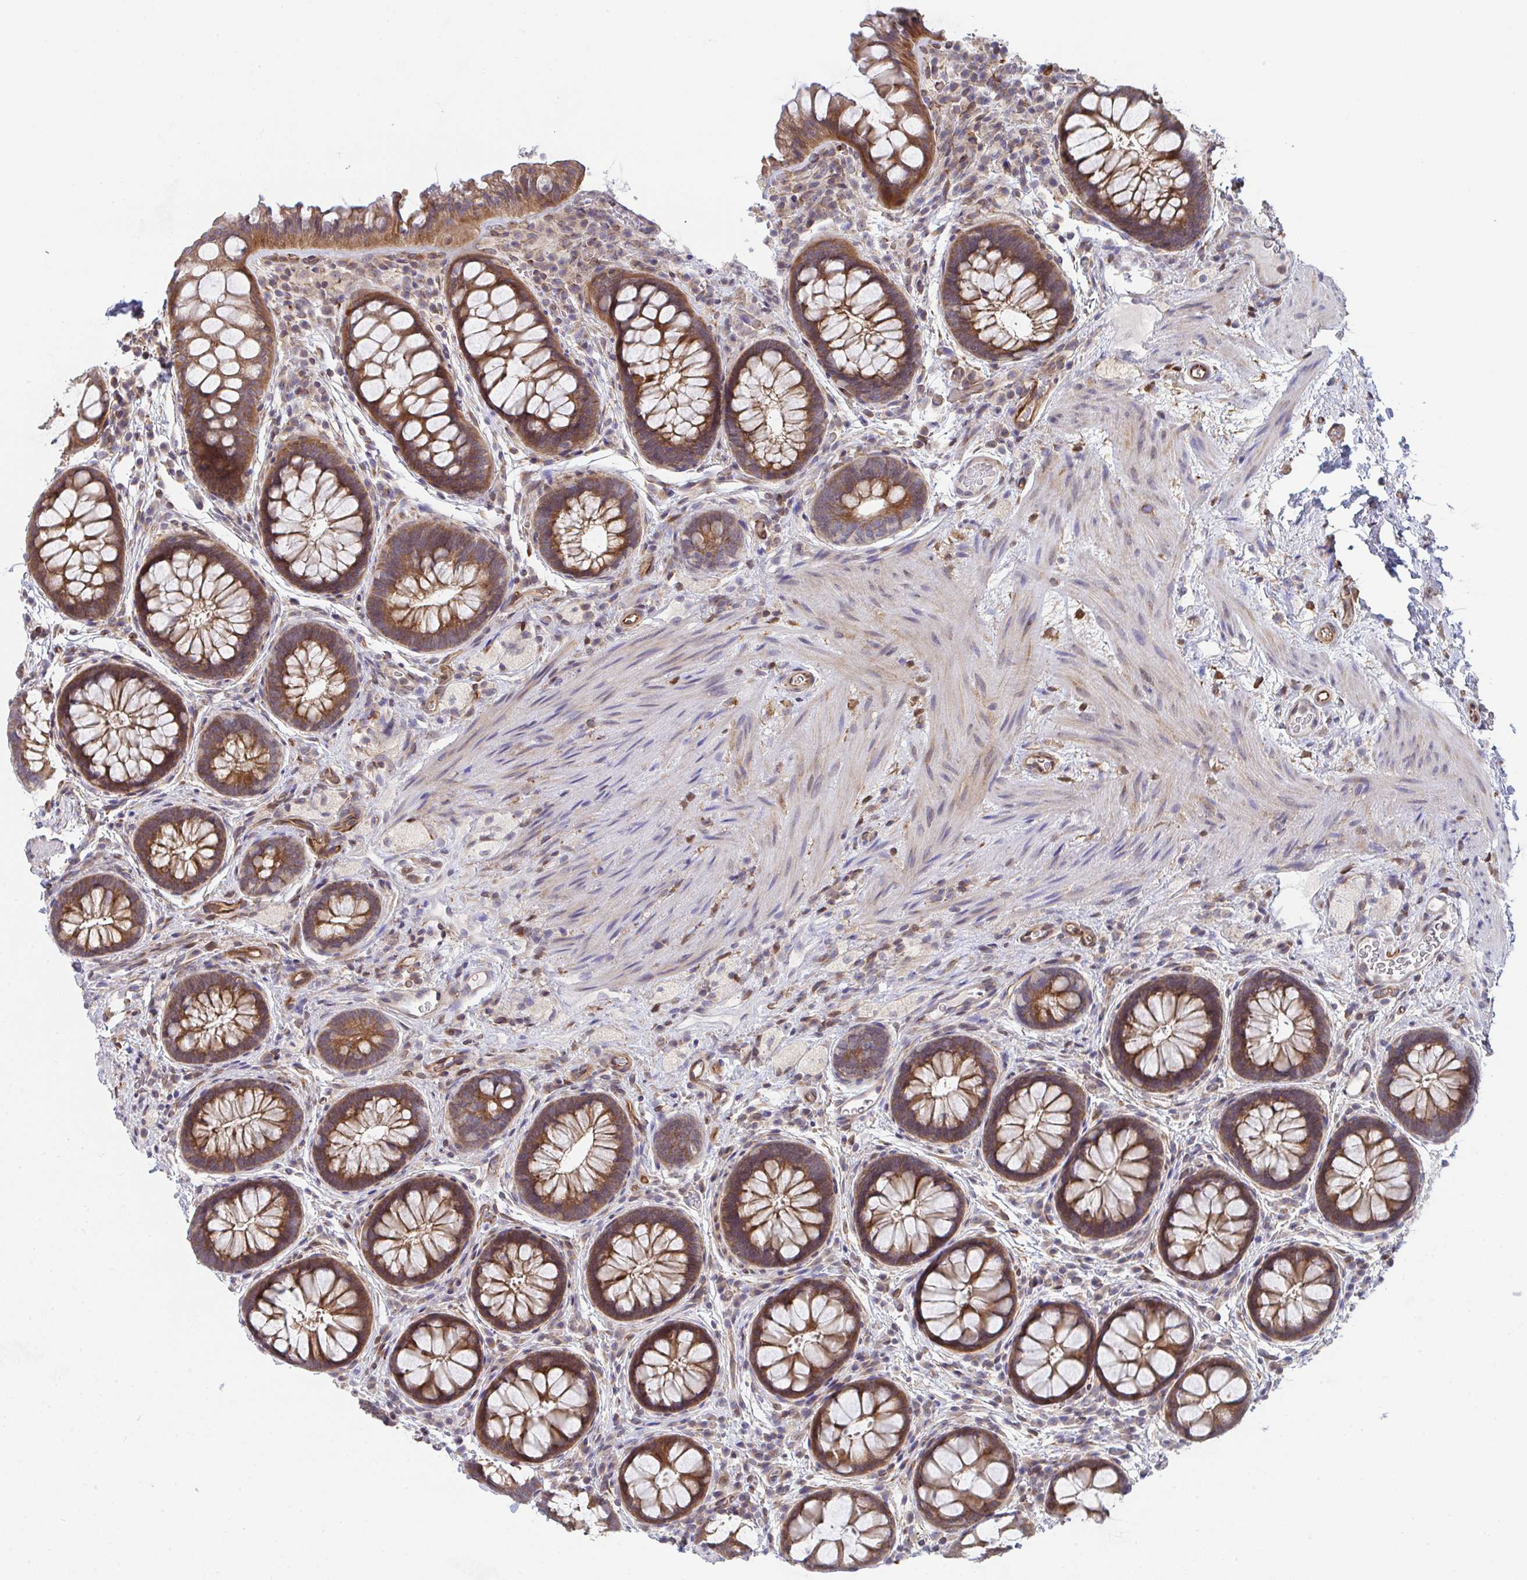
{"staining": {"intensity": "moderate", "quantity": ">75%", "location": "cytoplasmic/membranous"}, "tissue": "rectum", "cell_type": "Glandular cells", "image_type": "normal", "snomed": [{"axis": "morphology", "description": "Normal tissue, NOS"}, {"axis": "topography", "description": "Rectum"}], "caption": "The photomicrograph reveals a brown stain indicating the presence of a protein in the cytoplasmic/membranous of glandular cells in rectum. (Brightfield microscopy of DAB IHC at high magnification).", "gene": "EIF1AD", "patient": {"sex": "female", "age": 69}}